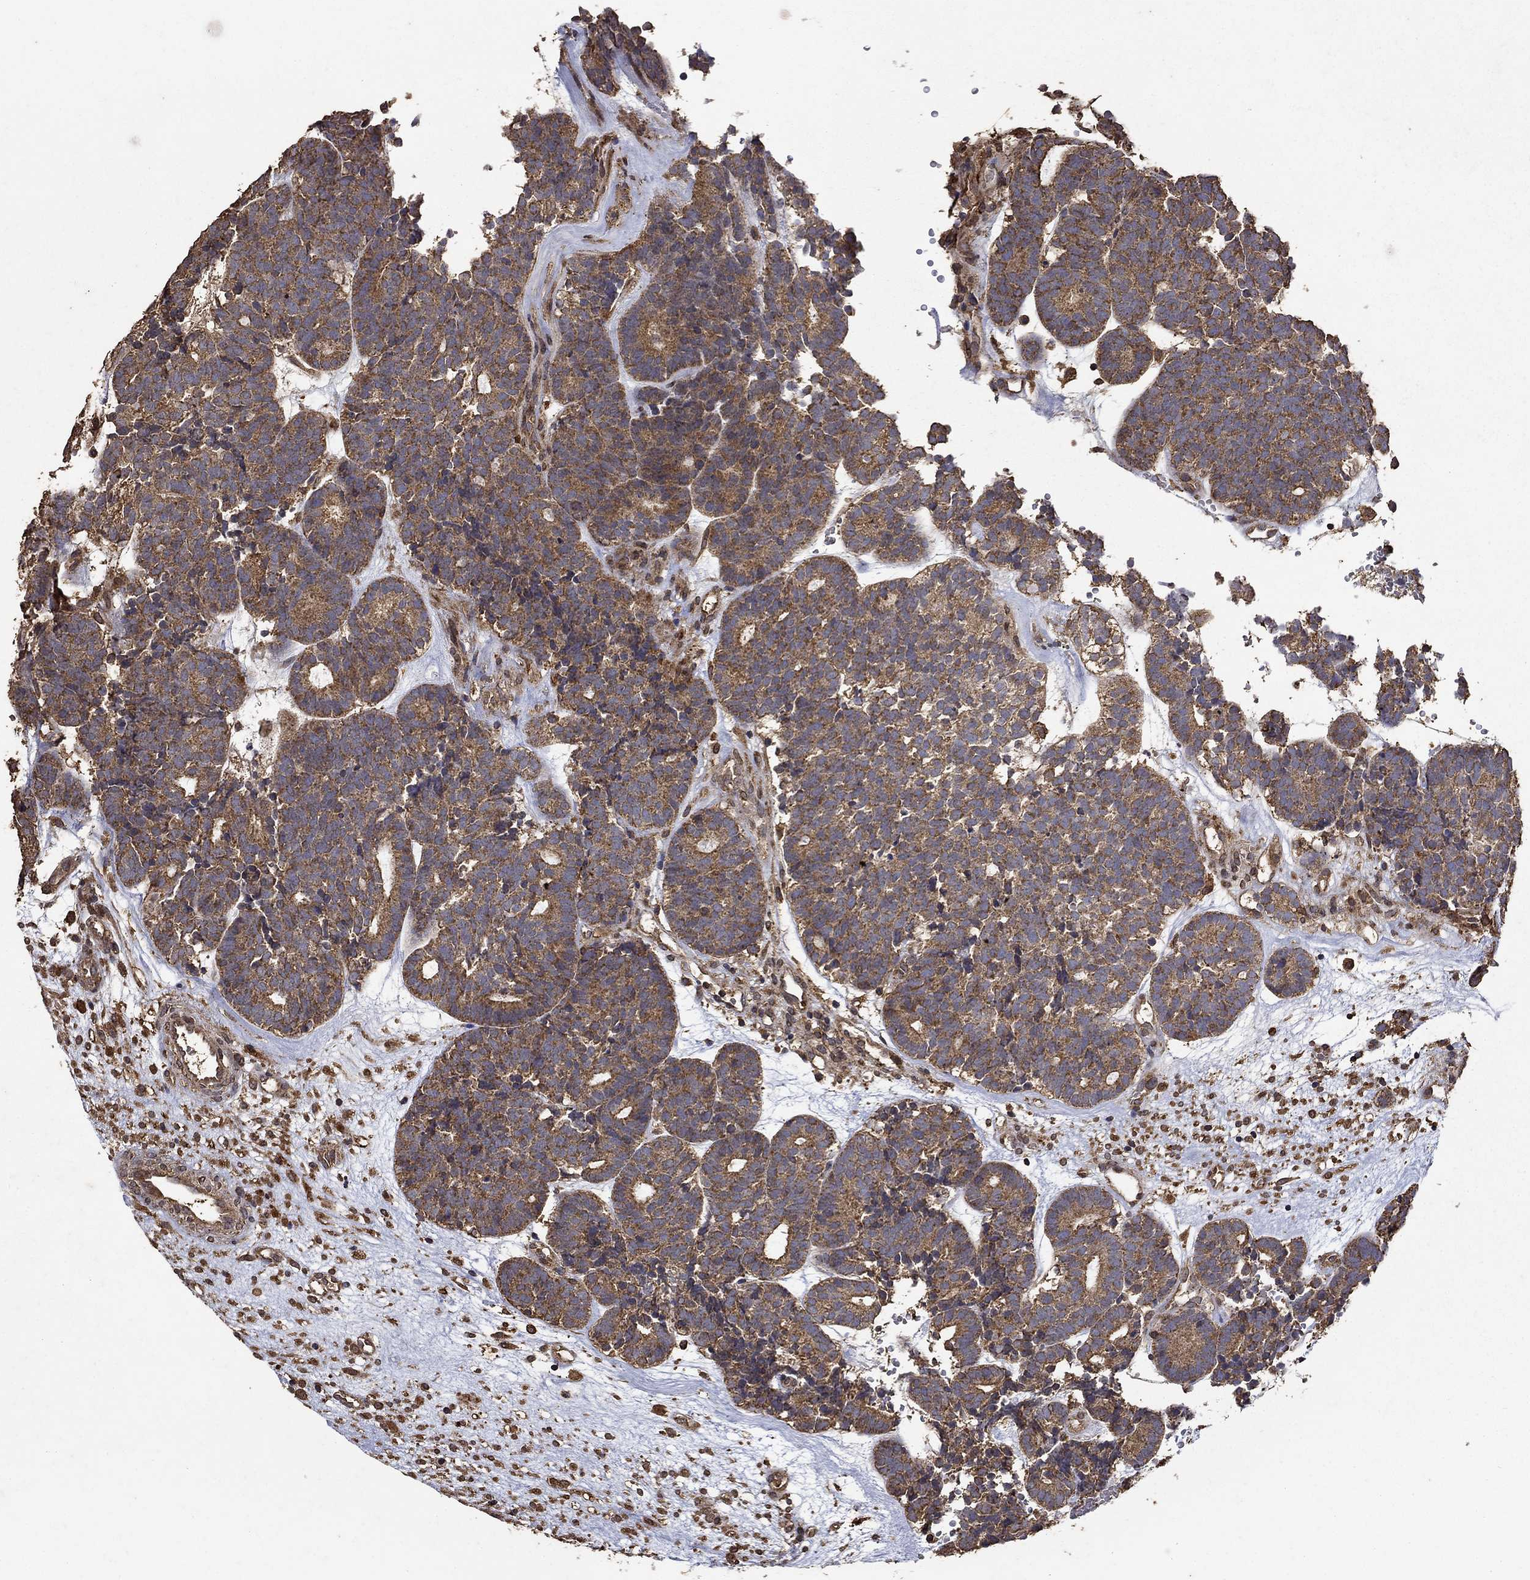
{"staining": {"intensity": "moderate", "quantity": ">75%", "location": "cytoplasmic/membranous"}, "tissue": "head and neck cancer", "cell_type": "Tumor cells", "image_type": "cancer", "snomed": [{"axis": "morphology", "description": "Adenocarcinoma, NOS"}, {"axis": "topography", "description": "Head-Neck"}], "caption": "A medium amount of moderate cytoplasmic/membranous staining is seen in about >75% of tumor cells in head and neck adenocarcinoma tissue.", "gene": "IFRD1", "patient": {"sex": "female", "age": 81}}